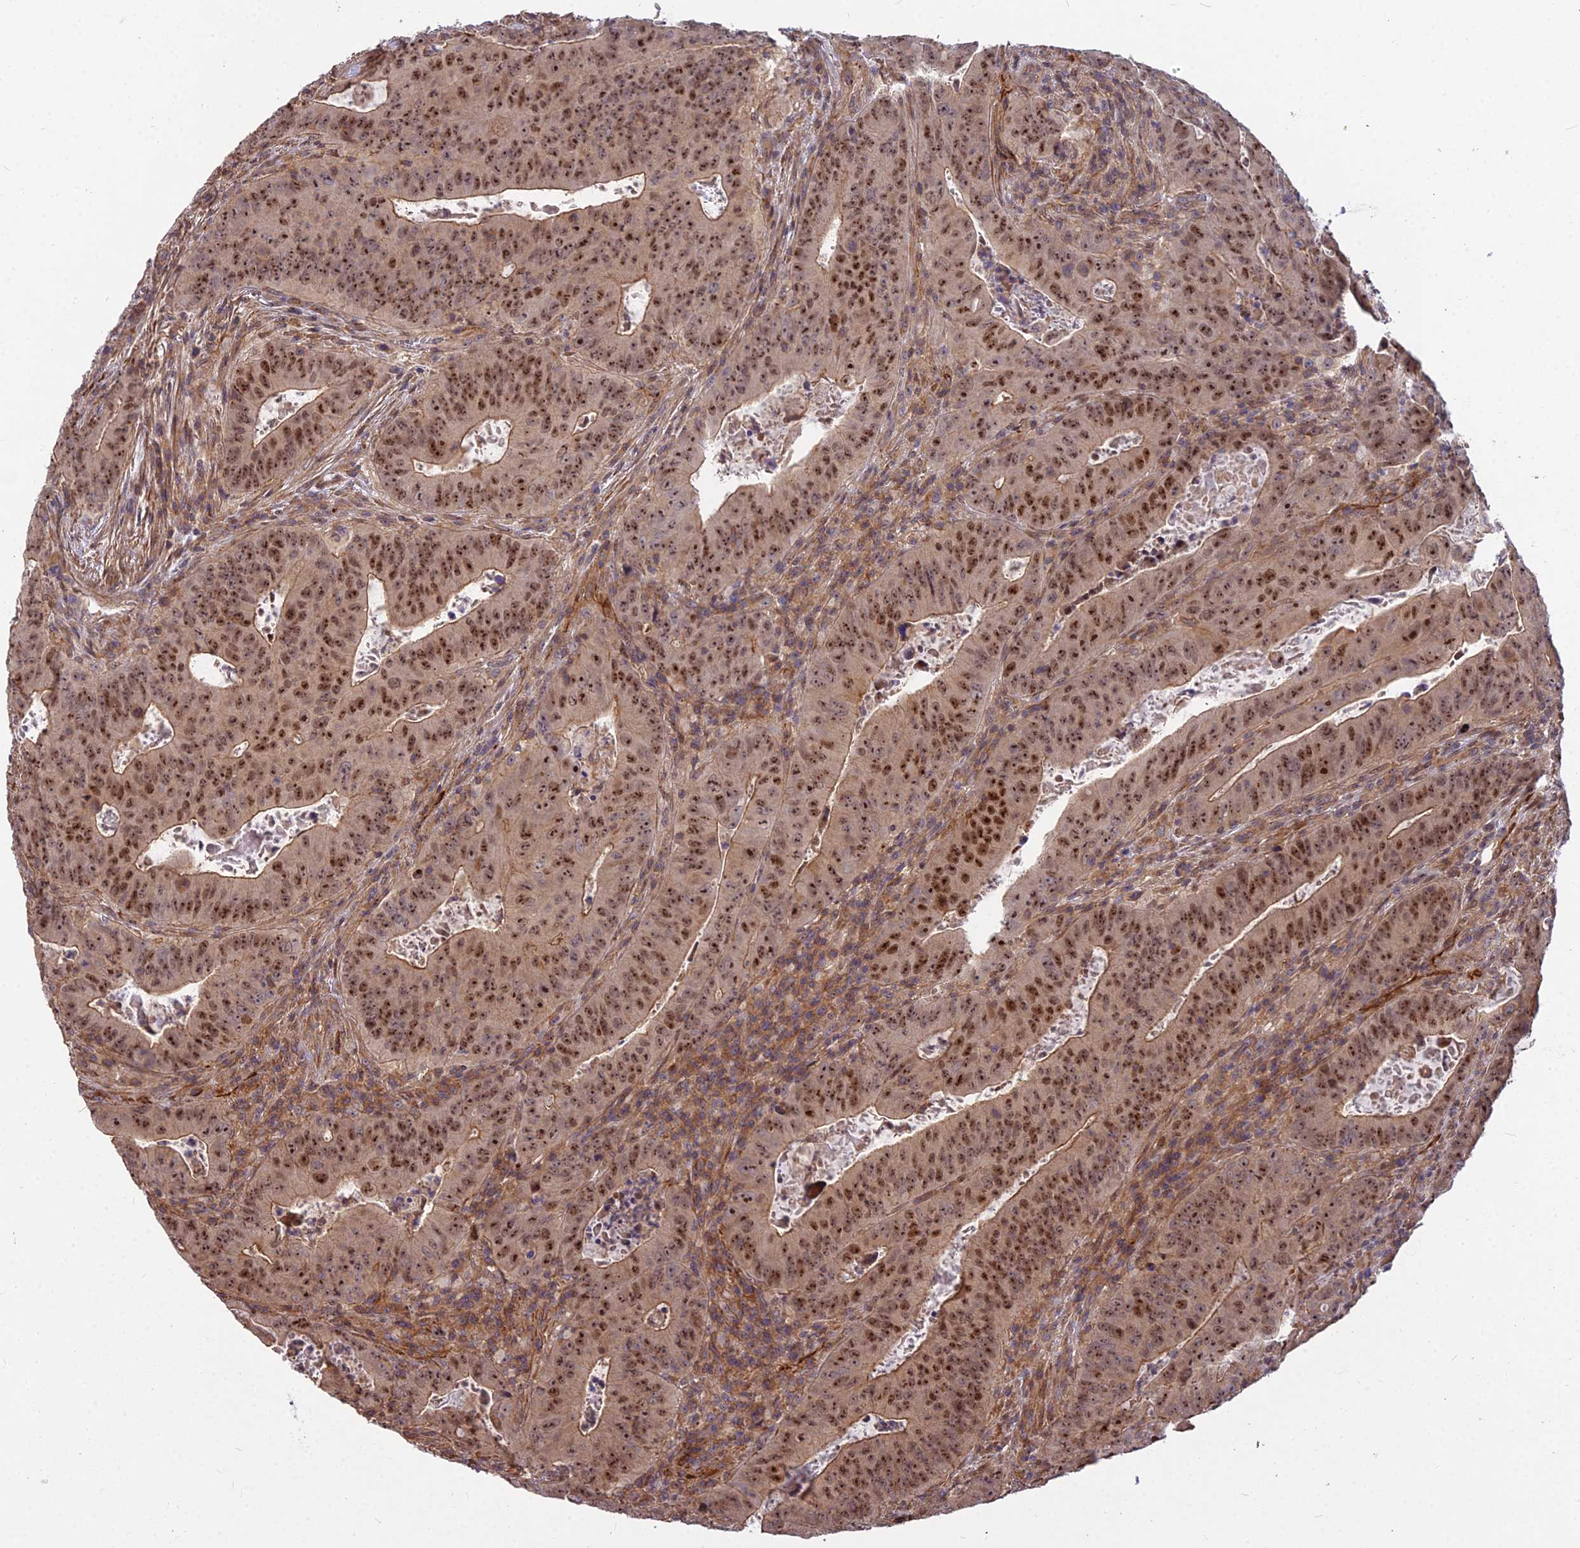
{"staining": {"intensity": "strong", "quantity": ">75%", "location": "cytoplasmic/membranous,nuclear"}, "tissue": "colorectal cancer", "cell_type": "Tumor cells", "image_type": "cancer", "snomed": [{"axis": "morphology", "description": "Adenocarcinoma, NOS"}, {"axis": "topography", "description": "Rectum"}], "caption": "DAB immunohistochemical staining of colorectal cancer (adenocarcinoma) reveals strong cytoplasmic/membranous and nuclear protein staining in approximately >75% of tumor cells.", "gene": "TCEA3", "patient": {"sex": "female", "age": 75}}